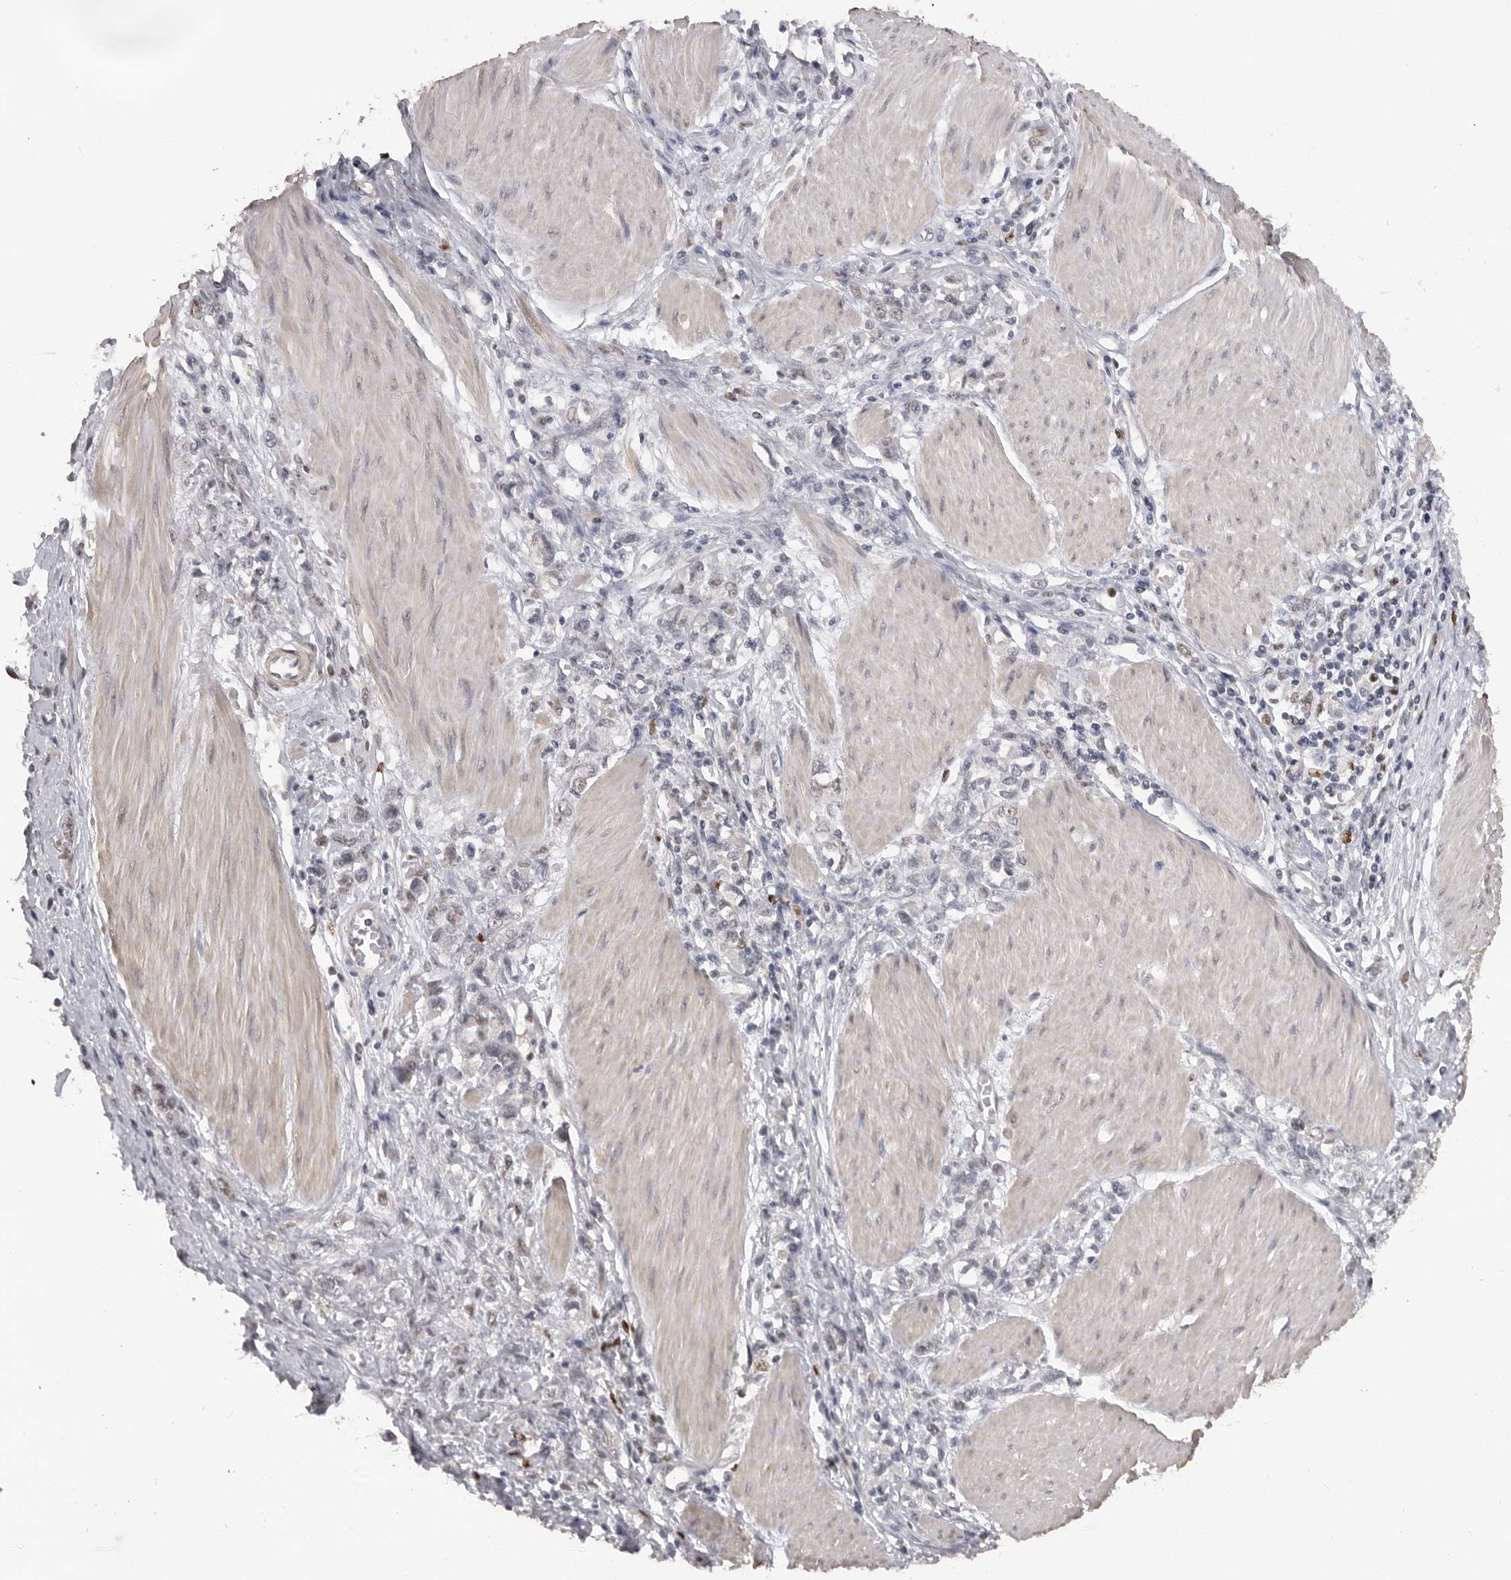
{"staining": {"intensity": "weak", "quantity": "<25%", "location": "nuclear"}, "tissue": "stomach cancer", "cell_type": "Tumor cells", "image_type": "cancer", "snomed": [{"axis": "morphology", "description": "Adenocarcinoma, NOS"}, {"axis": "topography", "description": "Stomach"}], "caption": "Histopathology image shows no significant protein positivity in tumor cells of stomach adenocarcinoma.", "gene": "SMARCC1", "patient": {"sex": "female", "age": 76}}